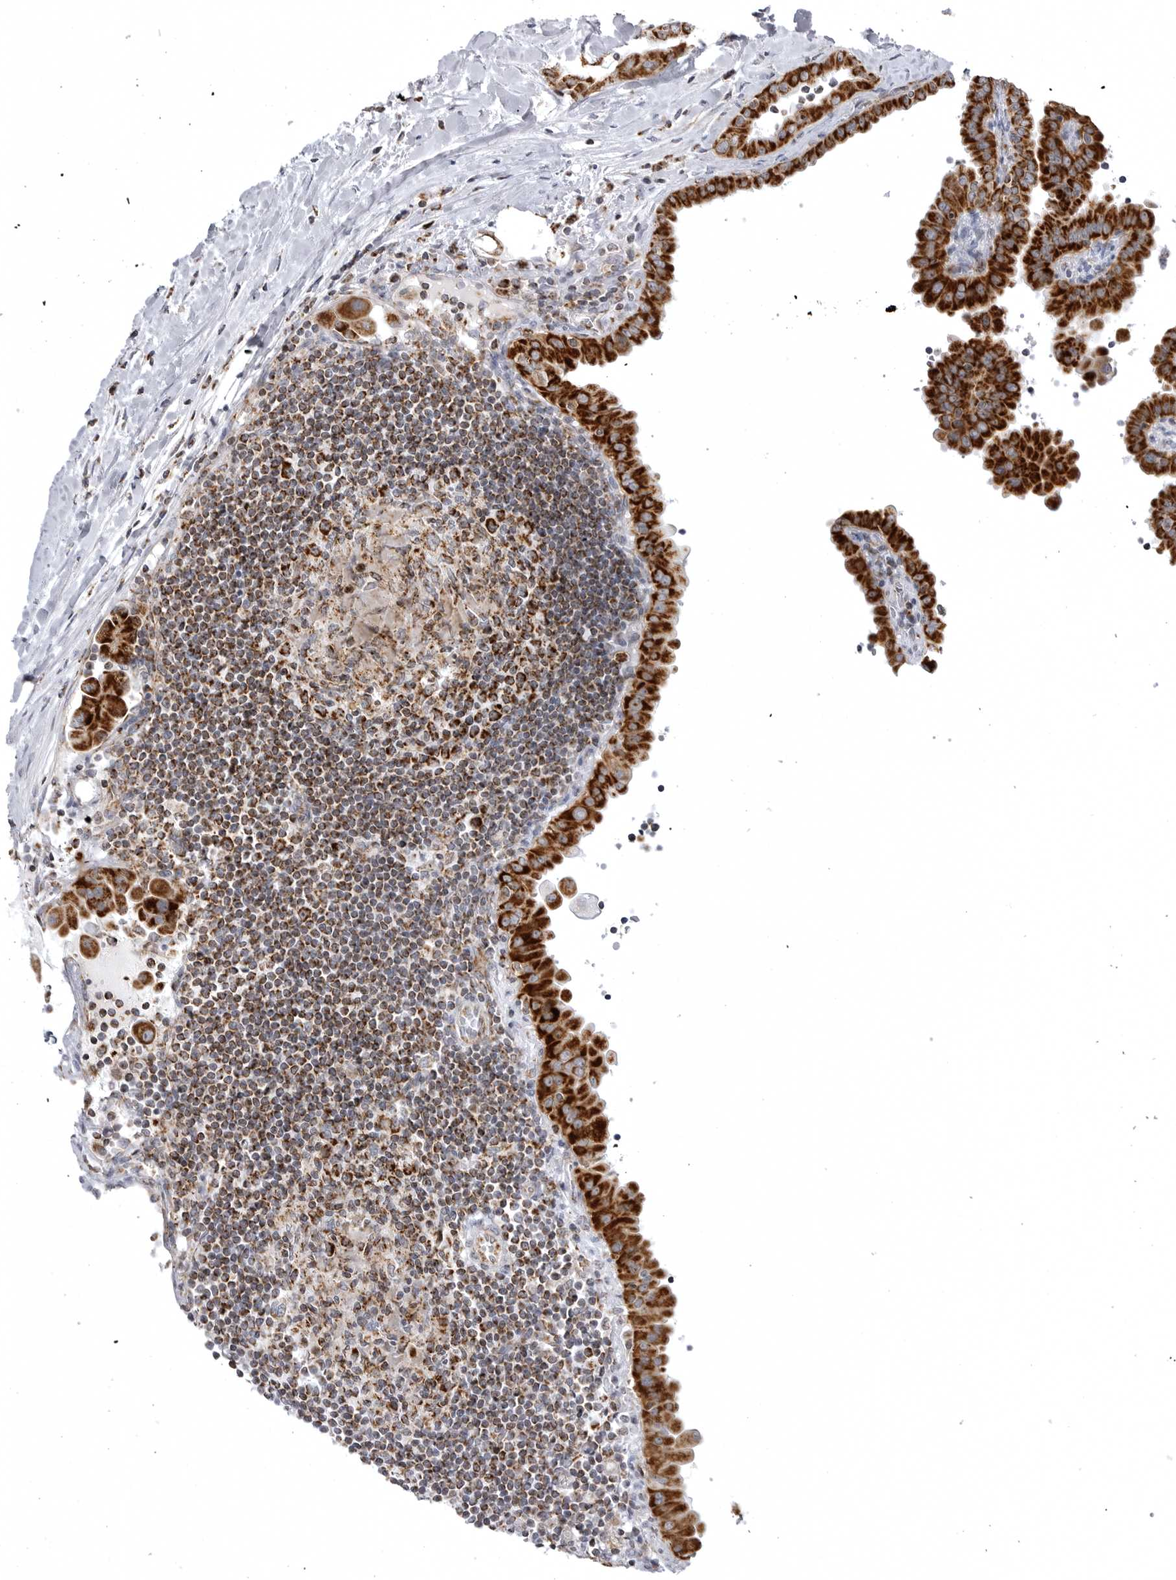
{"staining": {"intensity": "strong", "quantity": ">75%", "location": "cytoplasmic/membranous"}, "tissue": "thyroid cancer", "cell_type": "Tumor cells", "image_type": "cancer", "snomed": [{"axis": "morphology", "description": "Papillary adenocarcinoma, NOS"}, {"axis": "topography", "description": "Thyroid gland"}], "caption": "High-magnification brightfield microscopy of thyroid cancer (papillary adenocarcinoma) stained with DAB (brown) and counterstained with hematoxylin (blue). tumor cells exhibit strong cytoplasmic/membranous positivity is appreciated in about>75% of cells.", "gene": "TUFM", "patient": {"sex": "male", "age": 33}}